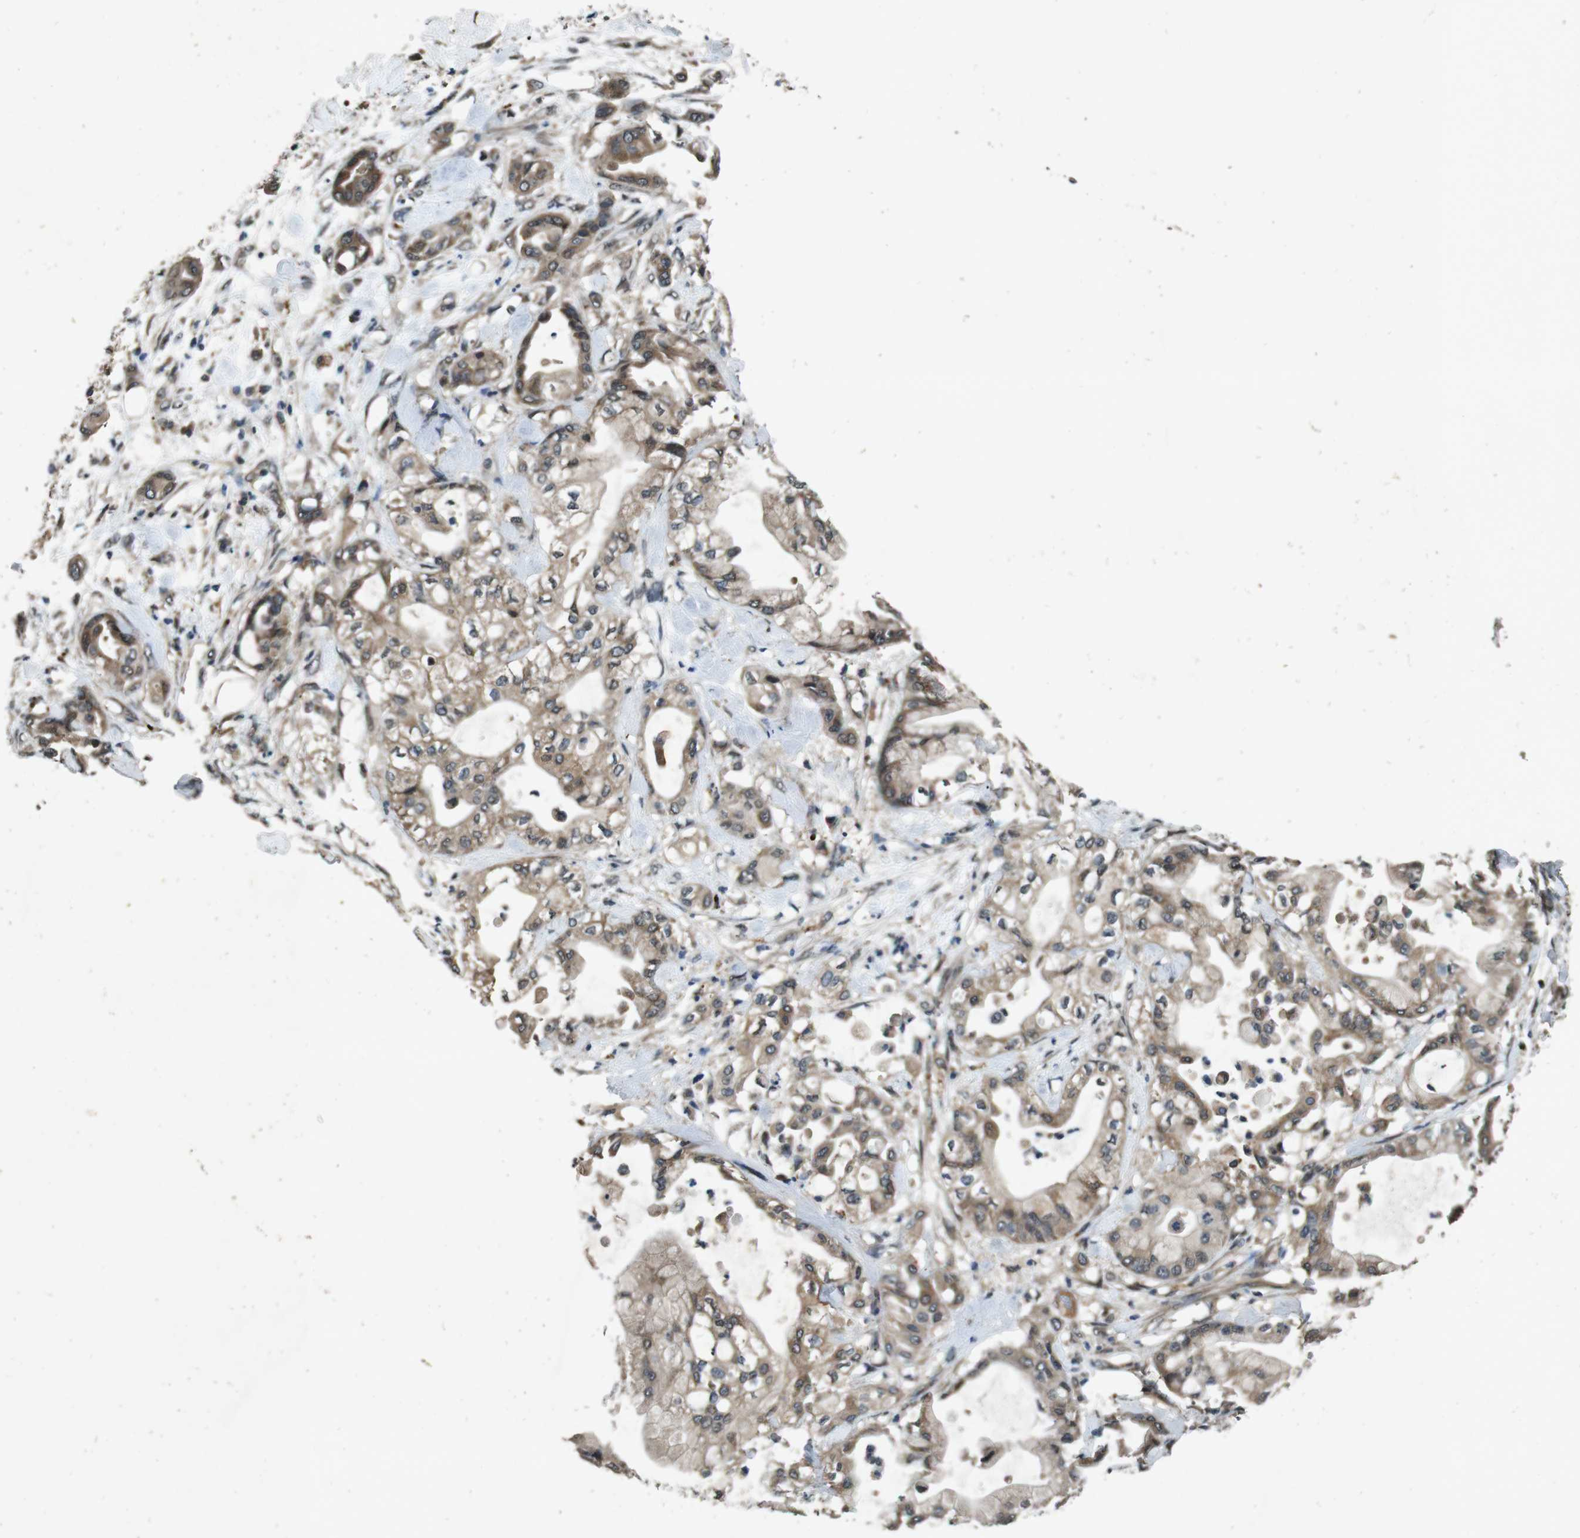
{"staining": {"intensity": "moderate", "quantity": ">75%", "location": "cytoplasmic/membranous"}, "tissue": "pancreatic cancer", "cell_type": "Tumor cells", "image_type": "cancer", "snomed": [{"axis": "morphology", "description": "Adenocarcinoma, NOS"}, {"axis": "morphology", "description": "Adenocarcinoma, metastatic, NOS"}, {"axis": "topography", "description": "Lymph node"}, {"axis": "topography", "description": "Pancreas"}, {"axis": "topography", "description": "Duodenum"}], "caption": "Immunohistochemistry of pancreatic metastatic adenocarcinoma displays medium levels of moderate cytoplasmic/membranous positivity in about >75% of tumor cells.", "gene": "SOCS1", "patient": {"sex": "female", "age": 64}}